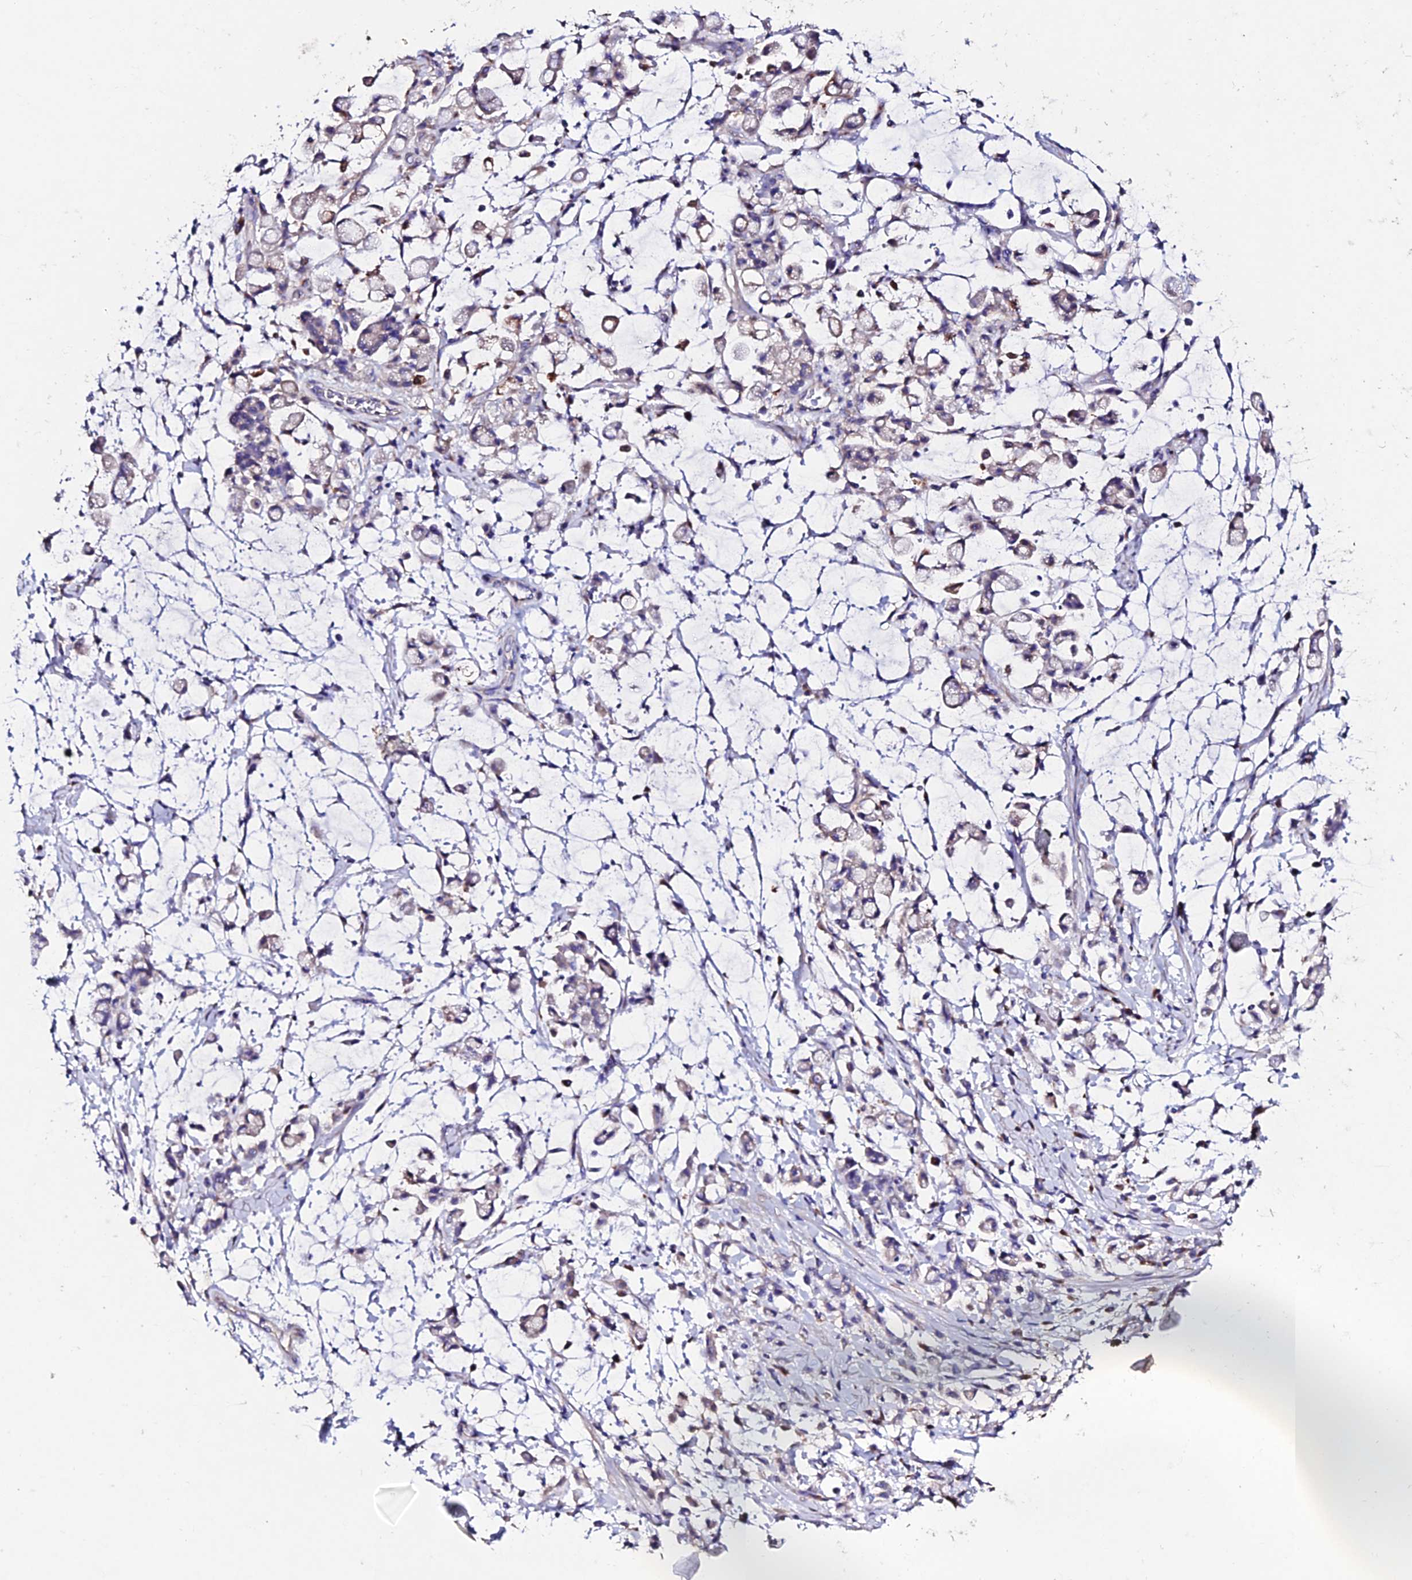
{"staining": {"intensity": "weak", "quantity": "<25%", "location": "cytoplasmic/membranous"}, "tissue": "stomach cancer", "cell_type": "Tumor cells", "image_type": "cancer", "snomed": [{"axis": "morphology", "description": "Adenocarcinoma, NOS"}, {"axis": "topography", "description": "Stomach"}], "caption": "Immunohistochemical staining of human adenocarcinoma (stomach) displays no significant positivity in tumor cells. (Brightfield microscopy of DAB (3,3'-diaminobenzidine) immunohistochemistry (IHC) at high magnification).", "gene": "OR51Q1", "patient": {"sex": "female", "age": 60}}